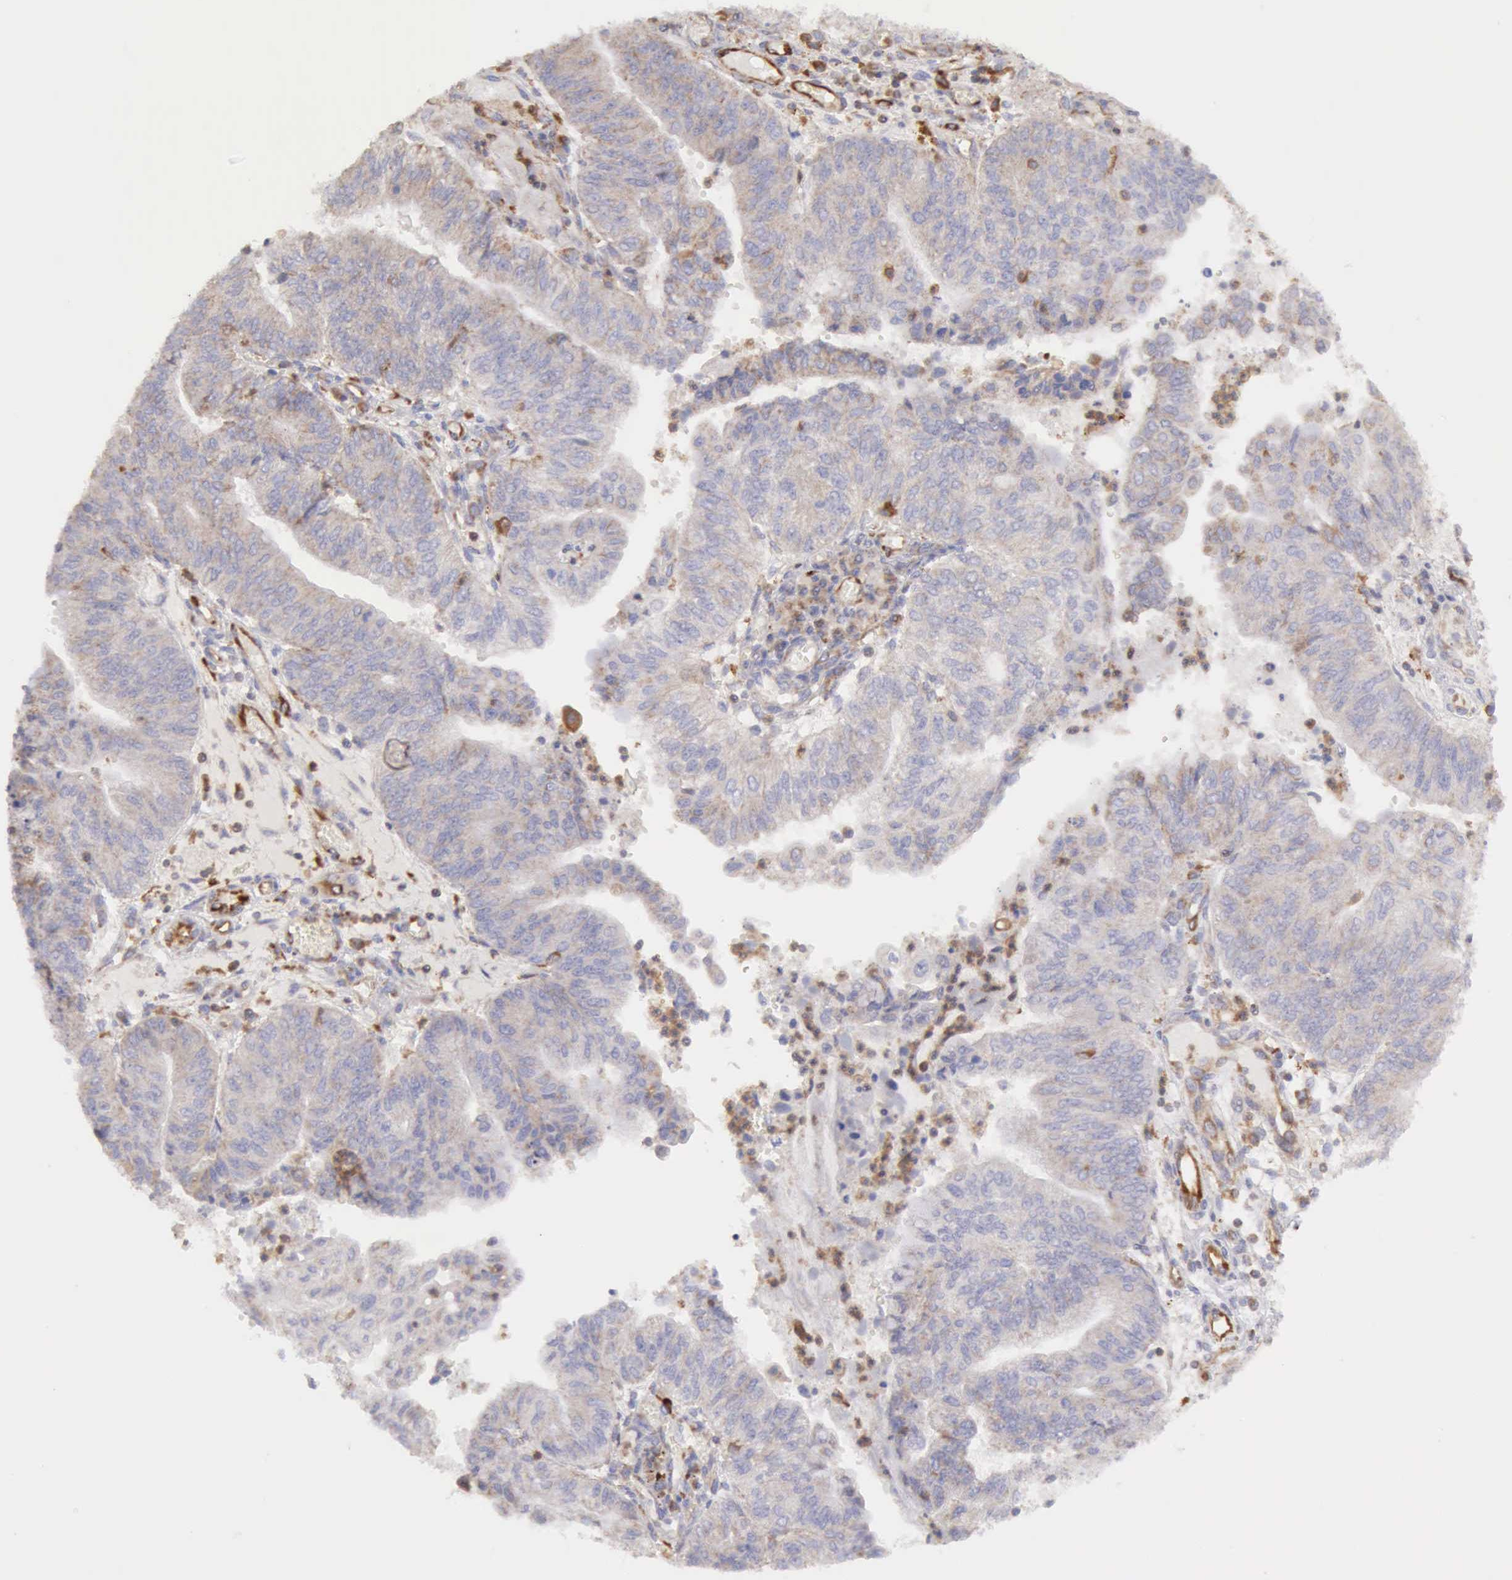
{"staining": {"intensity": "weak", "quantity": ">75%", "location": "cytoplasmic/membranous"}, "tissue": "endometrial cancer", "cell_type": "Tumor cells", "image_type": "cancer", "snomed": [{"axis": "morphology", "description": "Adenocarcinoma, NOS"}, {"axis": "topography", "description": "Endometrium"}], "caption": "Protein staining shows weak cytoplasmic/membranous positivity in about >75% of tumor cells in endometrial adenocarcinoma. (DAB (3,3'-diaminobenzidine) IHC, brown staining for protein, blue staining for nuclei).", "gene": "ARHGAP4", "patient": {"sex": "female", "age": 59}}